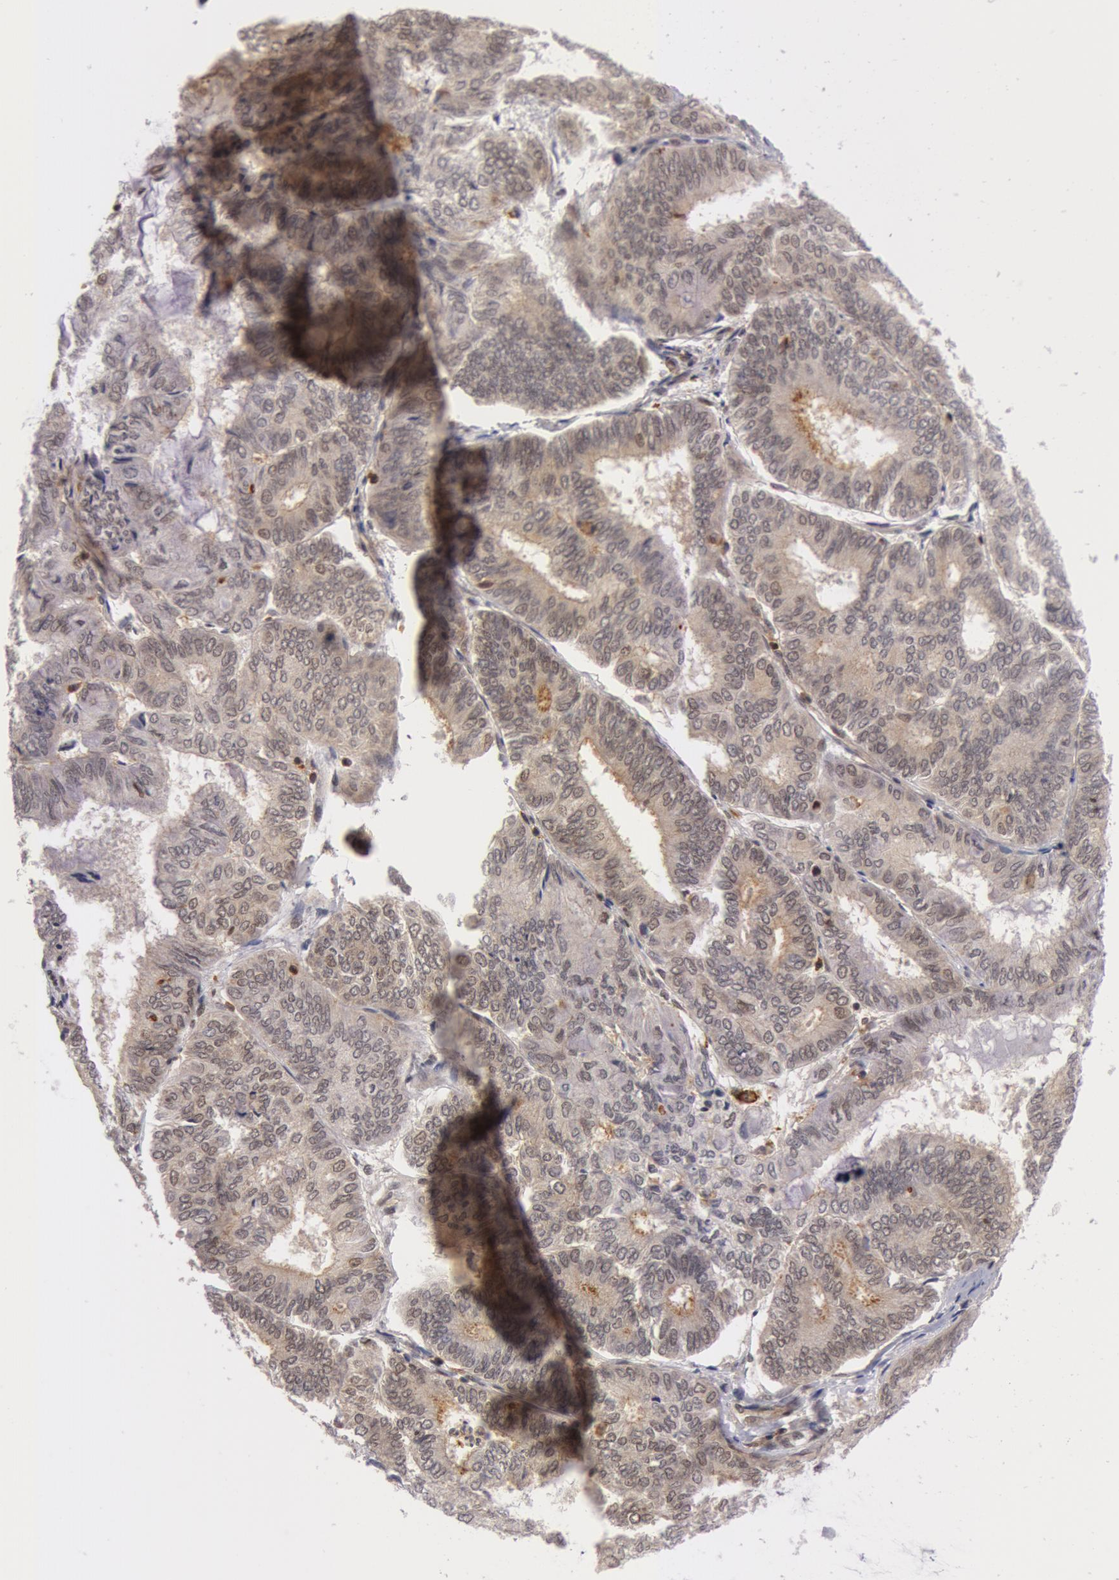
{"staining": {"intensity": "weak", "quantity": "<25%", "location": "nuclear"}, "tissue": "endometrial cancer", "cell_type": "Tumor cells", "image_type": "cancer", "snomed": [{"axis": "morphology", "description": "Adenocarcinoma, NOS"}, {"axis": "topography", "description": "Endometrium"}], "caption": "This is a histopathology image of IHC staining of adenocarcinoma (endometrial), which shows no staining in tumor cells.", "gene": "ZNF350", "patient": {"sex": "female", "age": 59}}